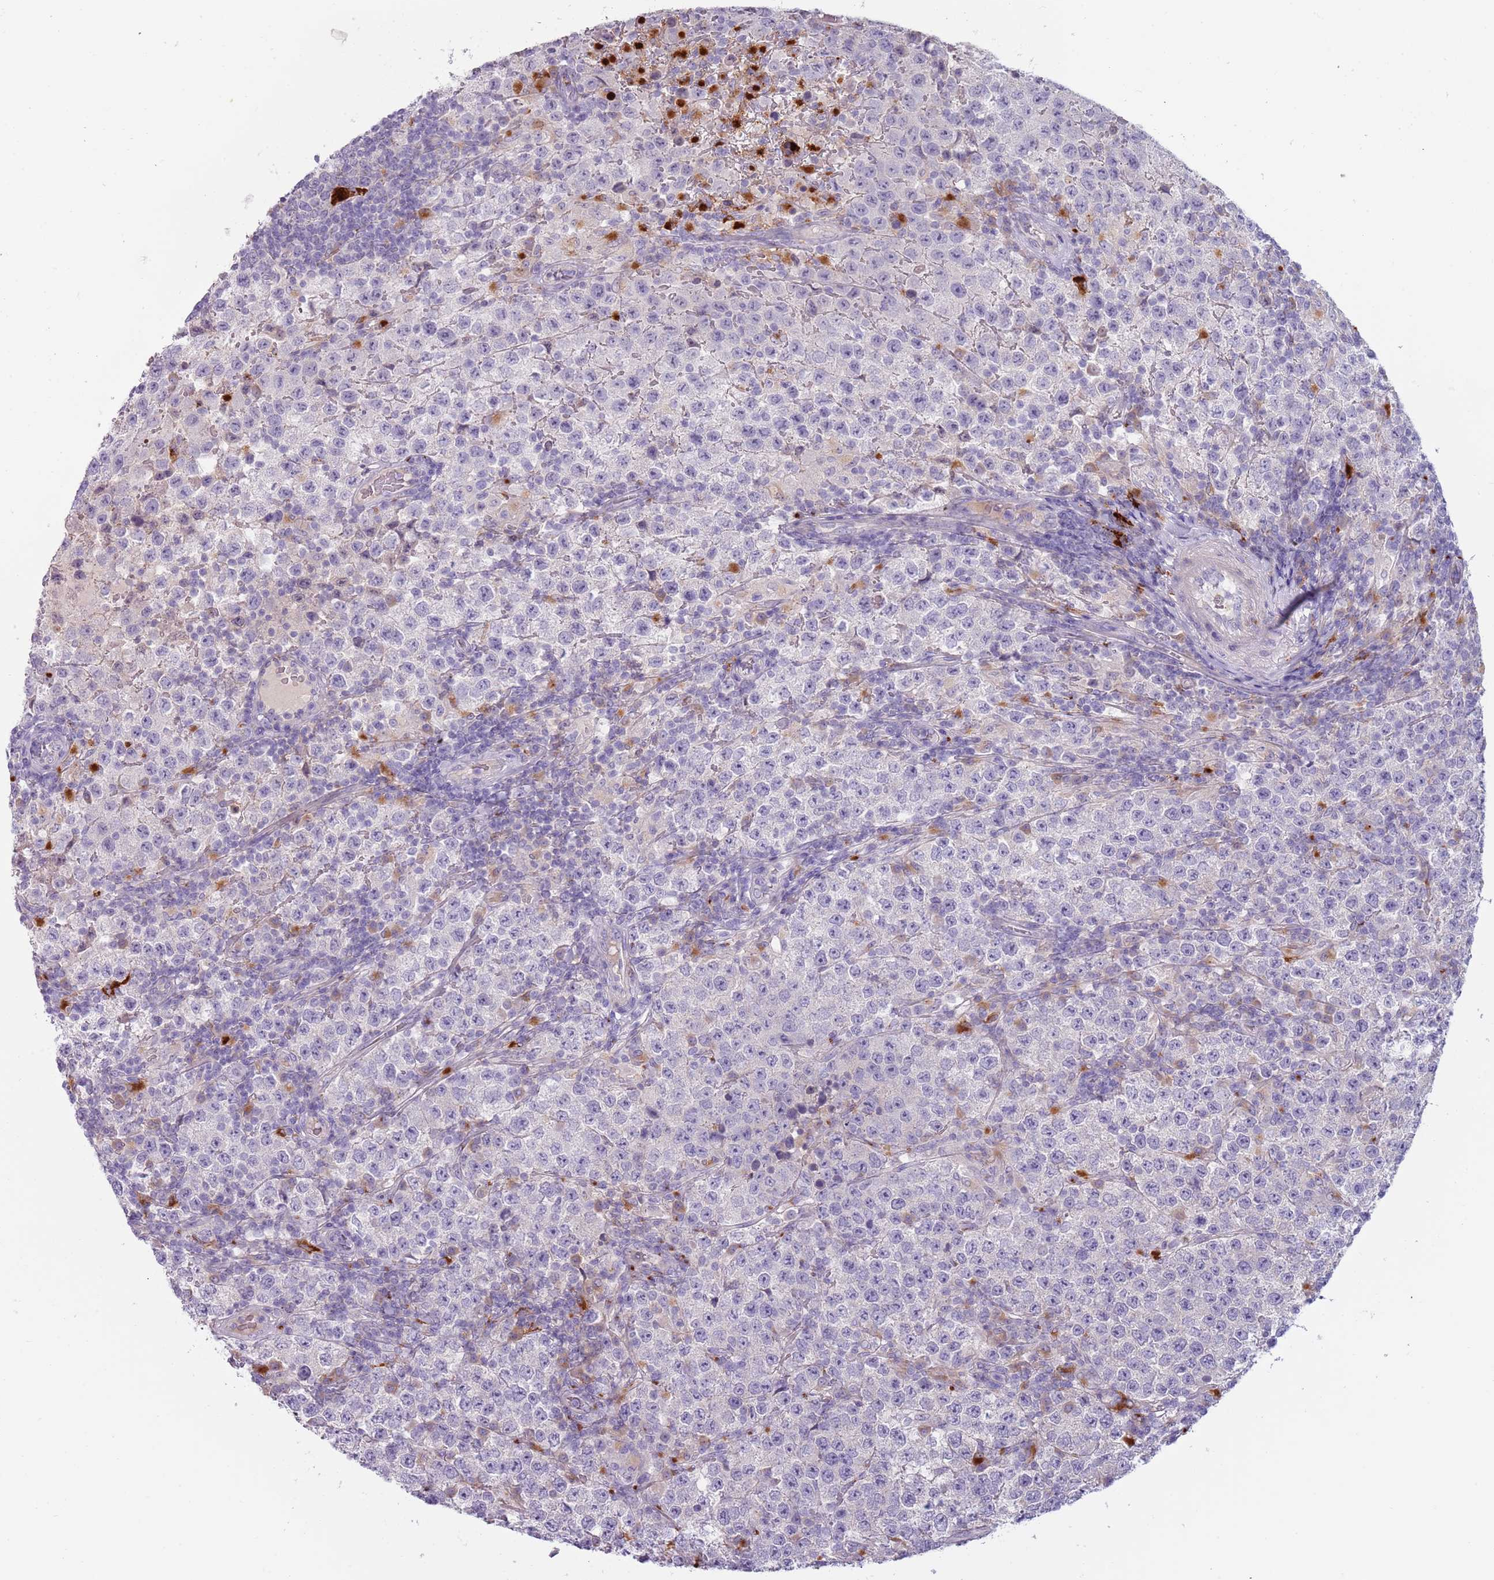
{"staining": {"intensity": "negative", "quantity": "none", "location": "none"}, "tissue": "testis cancer", "cell_type": "Tumor cells", "image_type": "cancer", "snomed": [{"axis": "morphology", "description": "Seminoma, NOS"}, {"axis": "morphology", "description": "Carcinoma, Embryonal, NOS"}, {"axis": "topography", "description": "Testis"}], "caption": "IHC micrograph of embryonal carcinoma (testis) stained for a protein (brown), which exhibits no positivity in tumor cells.", "gene": "NWD2", "patient": {"sex": "male", "age": 41}}